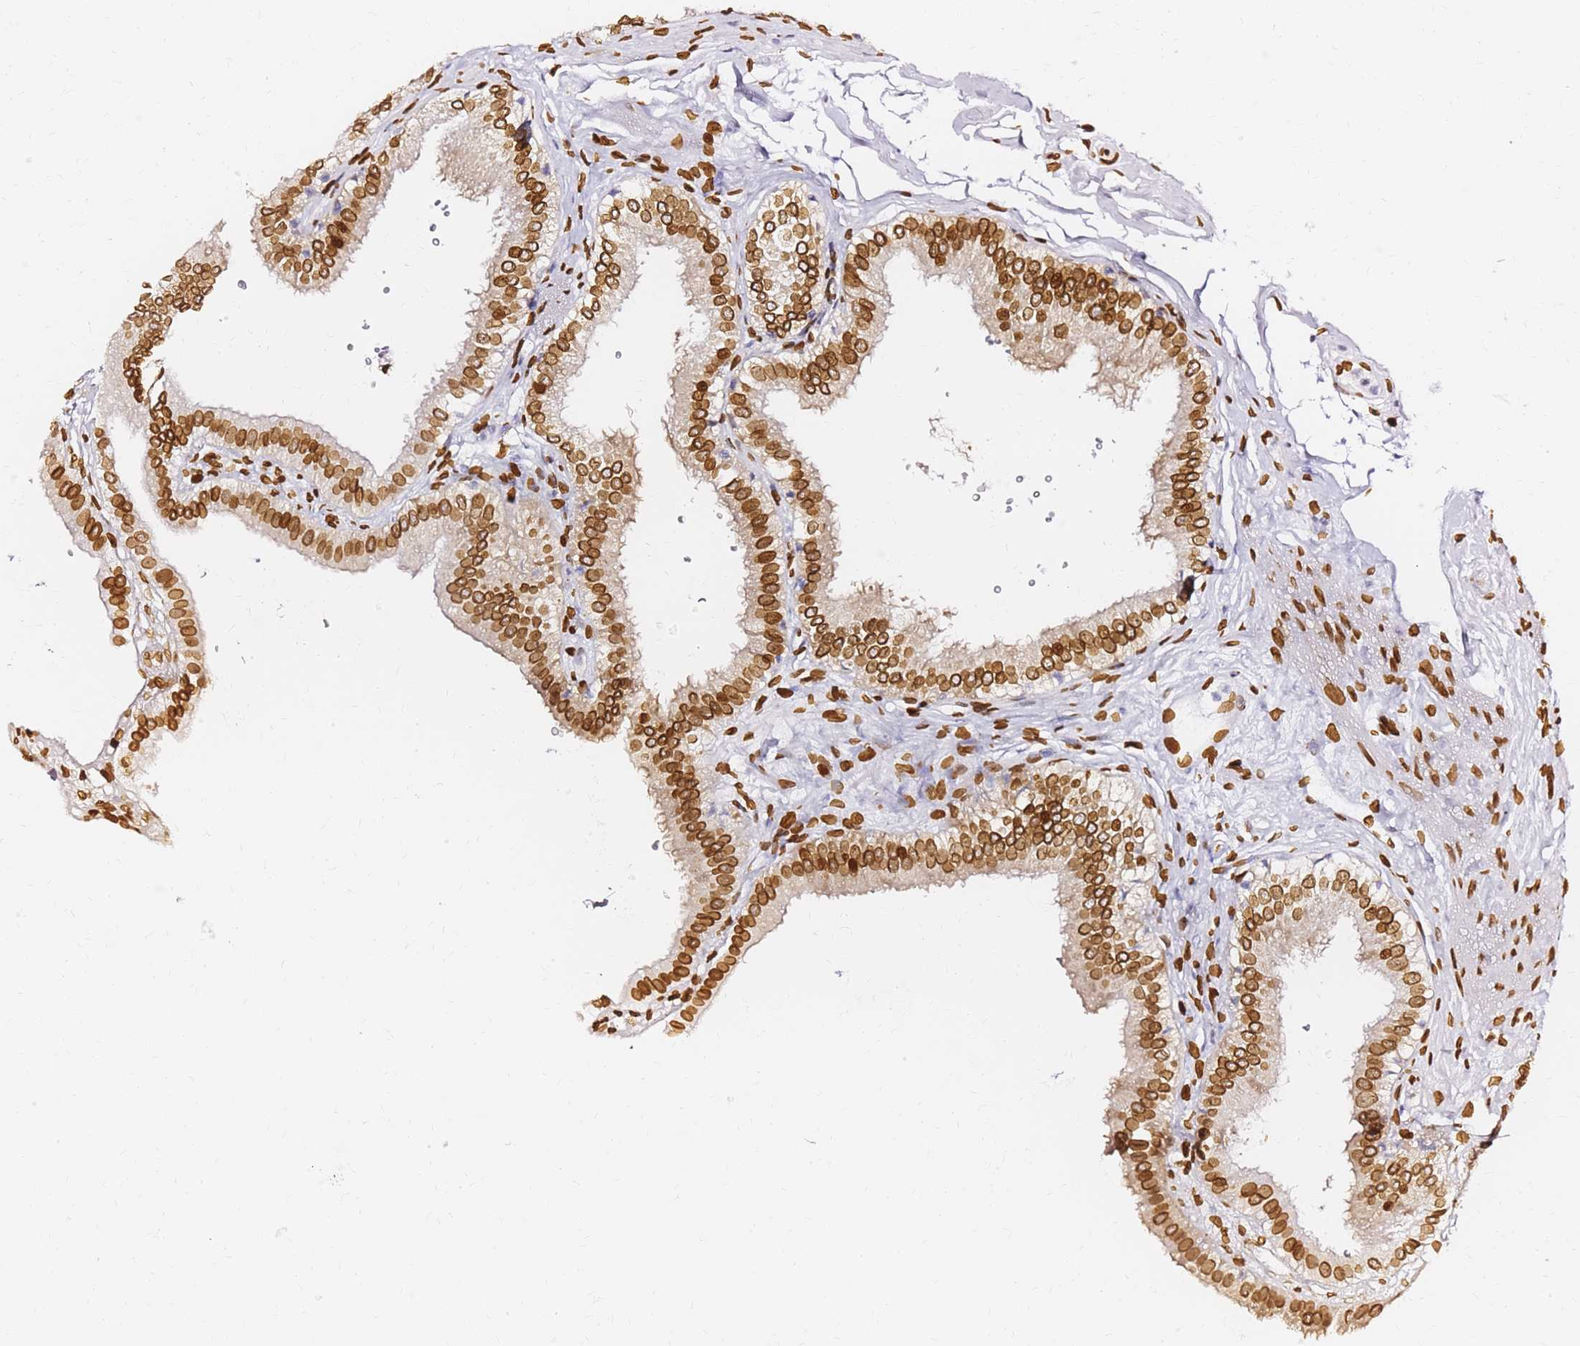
{"staining": {"intensity": "strong", "quantity": ">75%", "location": "cytoplasmic/membranous,nuclear"}, "tissue": "gallbladder", "cell_type": "Glandular cells", "image_type": "normal", "snomed": [{"axis": "morphology", "description": "Normal tissue, NOS"}, {"axis": "topography", "description": "Gallbladder"}], "caption": "Immunohistochemical staining of normal human gallbladder reveals >75% levels of strong cytoplasmic/membranous,nuclear protein expression in approximately >75% of glandular cells.", "gene": "C6orf141", "patient": {"sex": "female", "age": 61}}